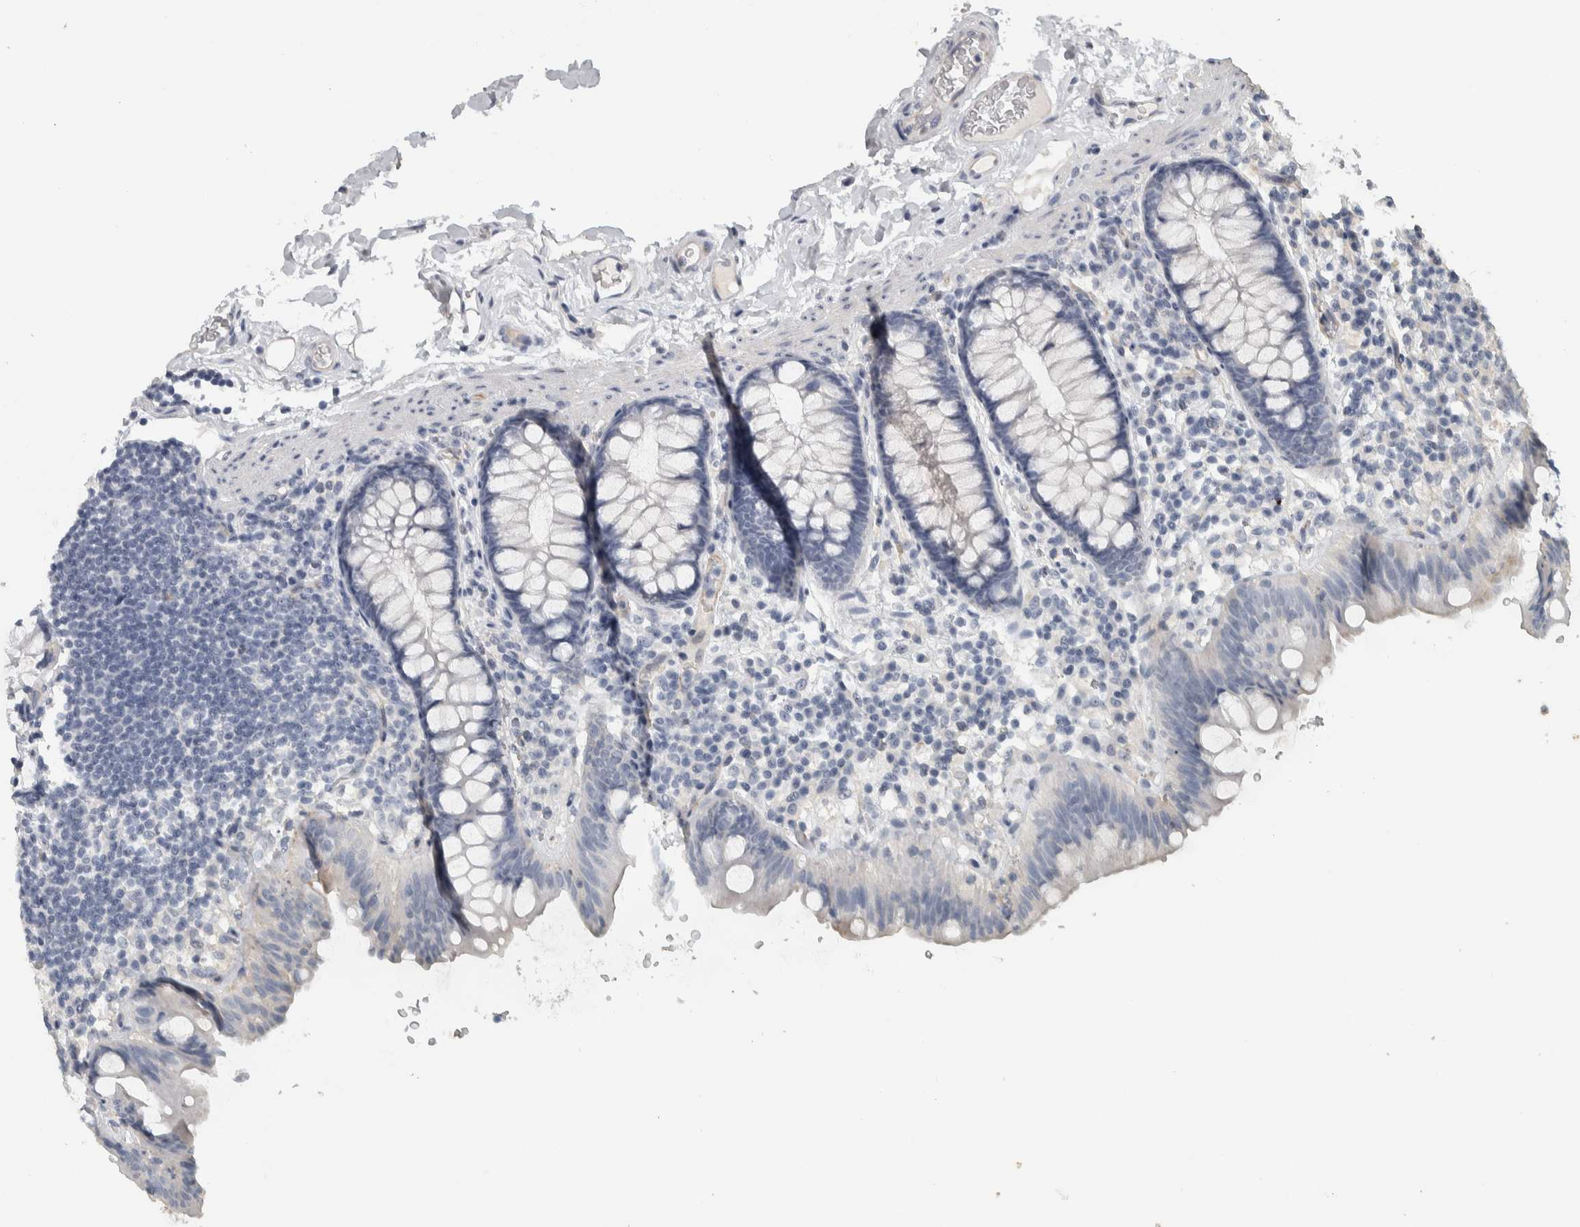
{"staining": {"intensity": "negative", "quantity": "none", "location": "none"}, "tissue": "colon", "cell_type": "Endothelial cells", "image_type": "normal", "snomed": [{"axis": "morphology", "description": "Normal tissue, NOS"}, {"axis": "topography", "description": "Colon"}], "caption": "Endothelial cells show no significant protein expression in benign colon.", "gene": "DCAF10", "patient": {"sex": "female", "age": 80}}